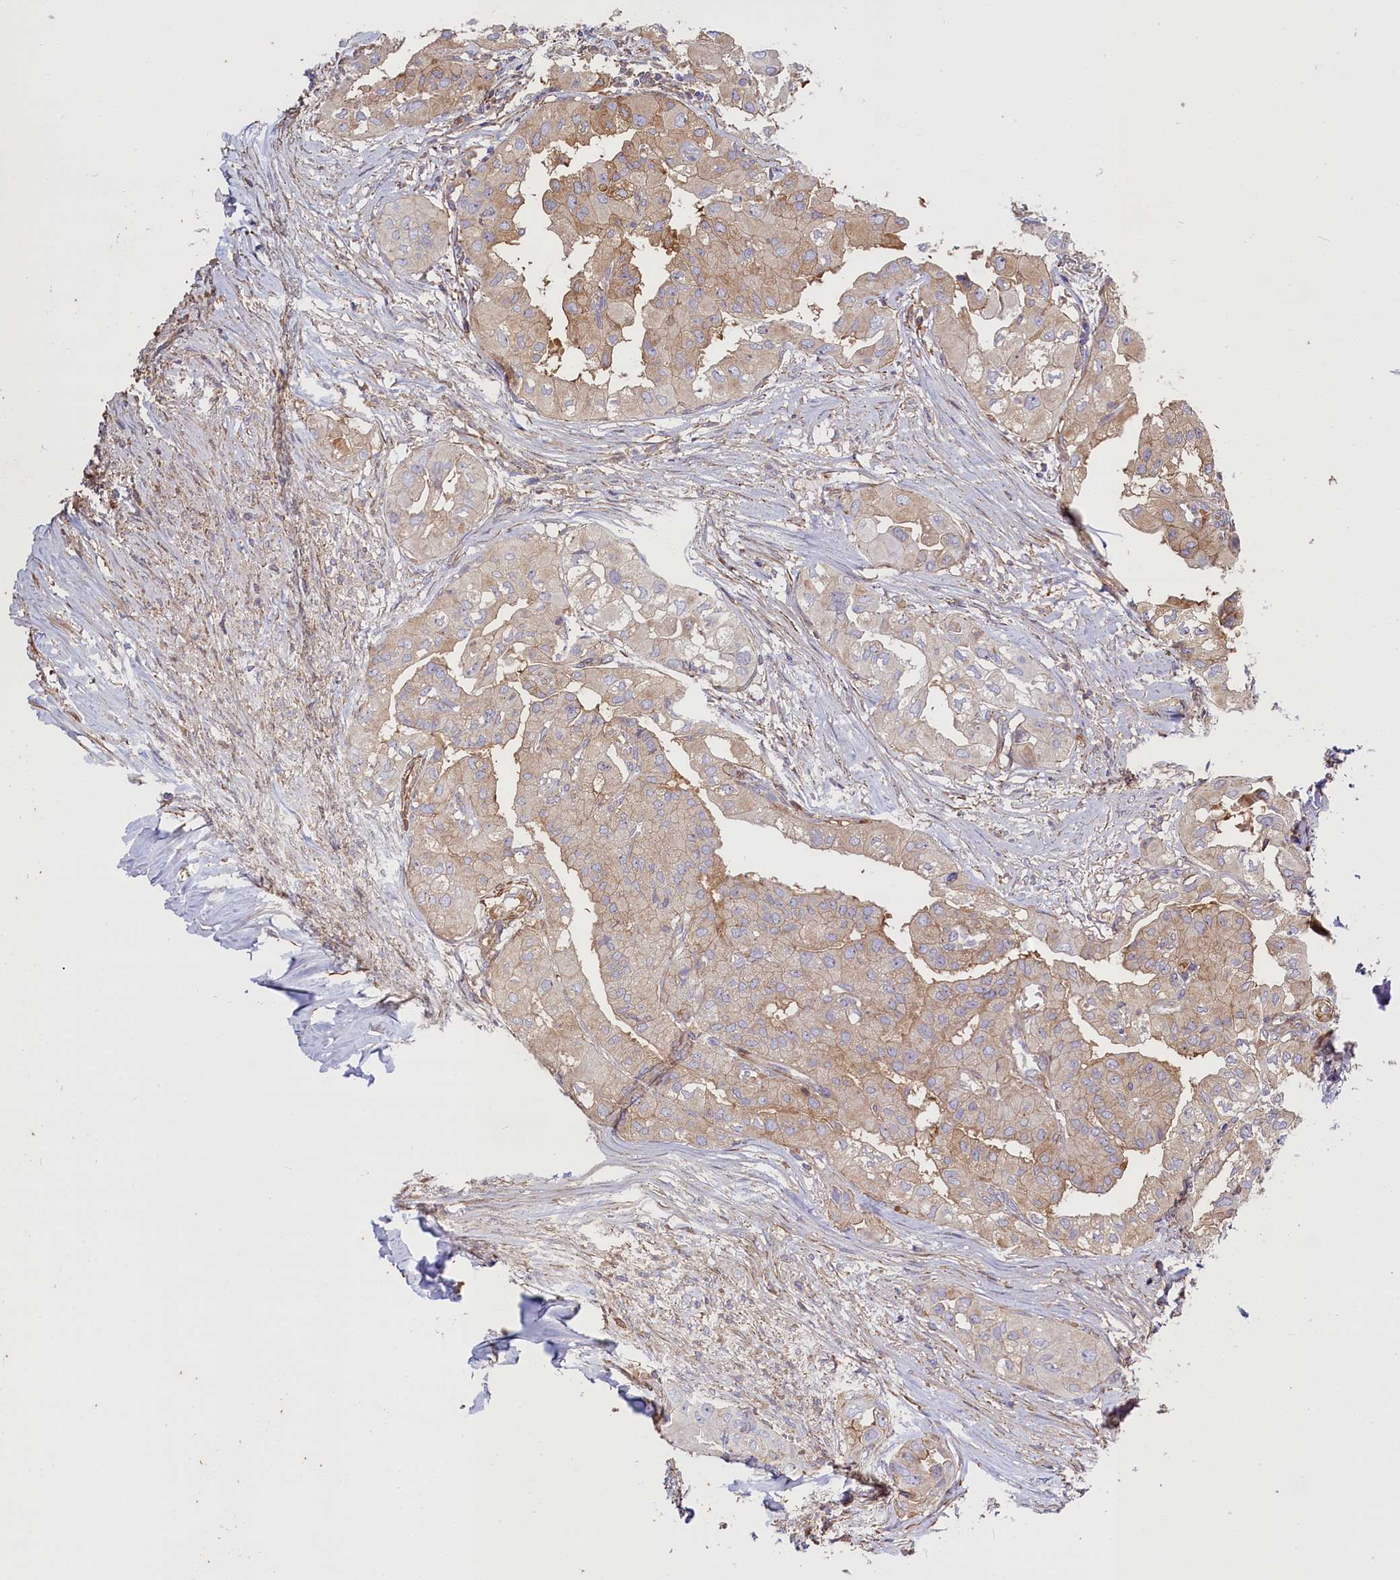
{"staining": {"intensity": "weak", "quantity": "<25%", "location": "cytoplasmic/membranous"}, "tissue": "thyroid cancer", "cell_type": "Tumor cells", "image_type": "cancer", "snomed": [{"axis": "morphology", "description": "Papillary adenocarcinoma, NOS"}, {"axis": "topography", "description": "Thyroid gland"}], "caption": "Thyroid cancer (papillary adenocarcinoma) was stained to show a protein in brown. There is no significant positivity in tumor cells.", "gene": "FUZ", "patient": {"sex": "female", "age": 59}}